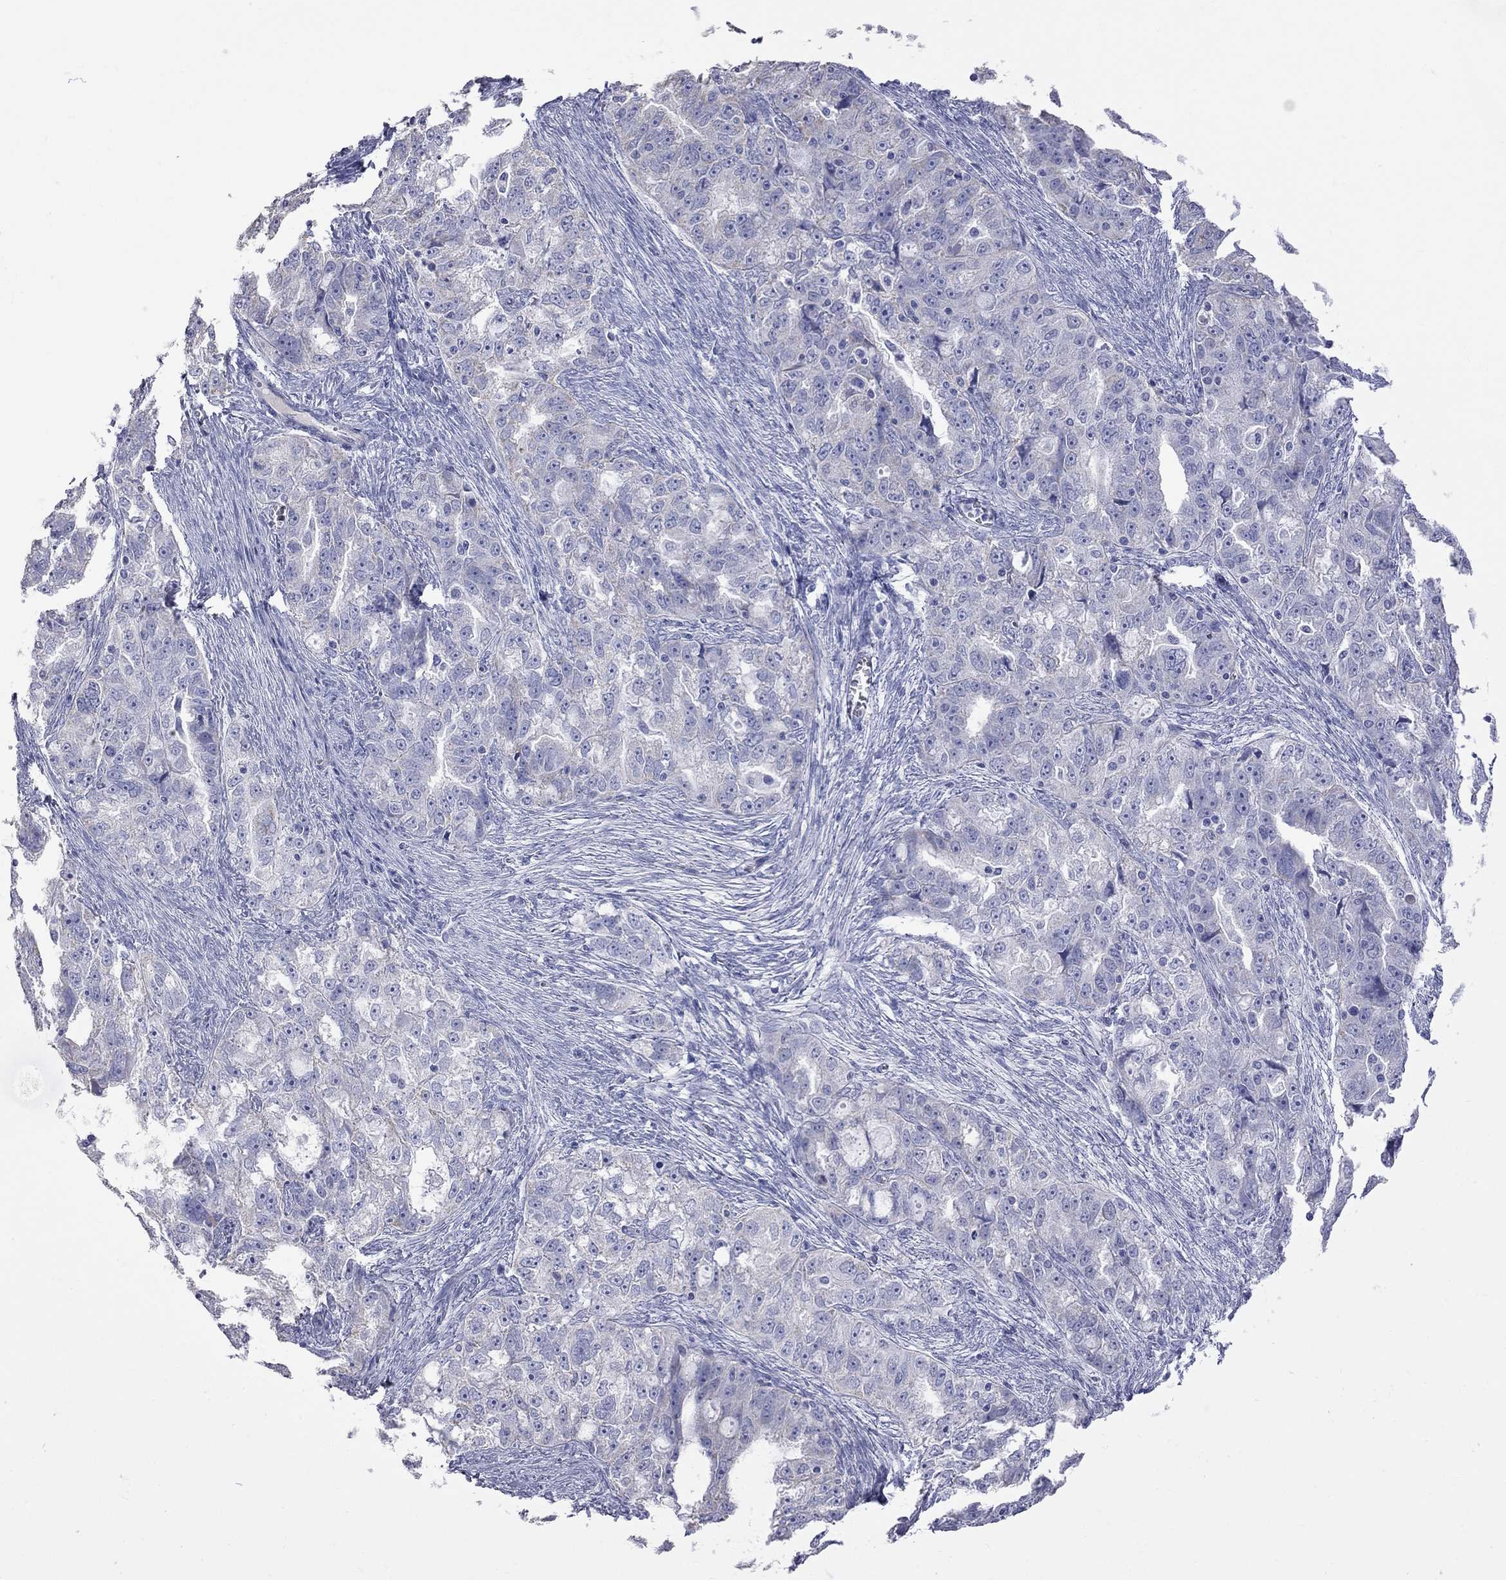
{"staining": {"intensity": "negative", "quantity": "none", "location": "none"}, "tissue": "ovarian cancer", "cell_type": "Tumor cells", "image_type": "cancer", "snomed": [{"axis": "morphology", "description": "Cystadenocarcinoma, serous, NOS"}, {"axis": "topography", "description": "Ovary"}], "caption": "An image of ovarian cancer stained for a protein reveals no brown staining in tumor cells.", "gene": "KCND2", "patient": {"sex": "female", "age": 51}}